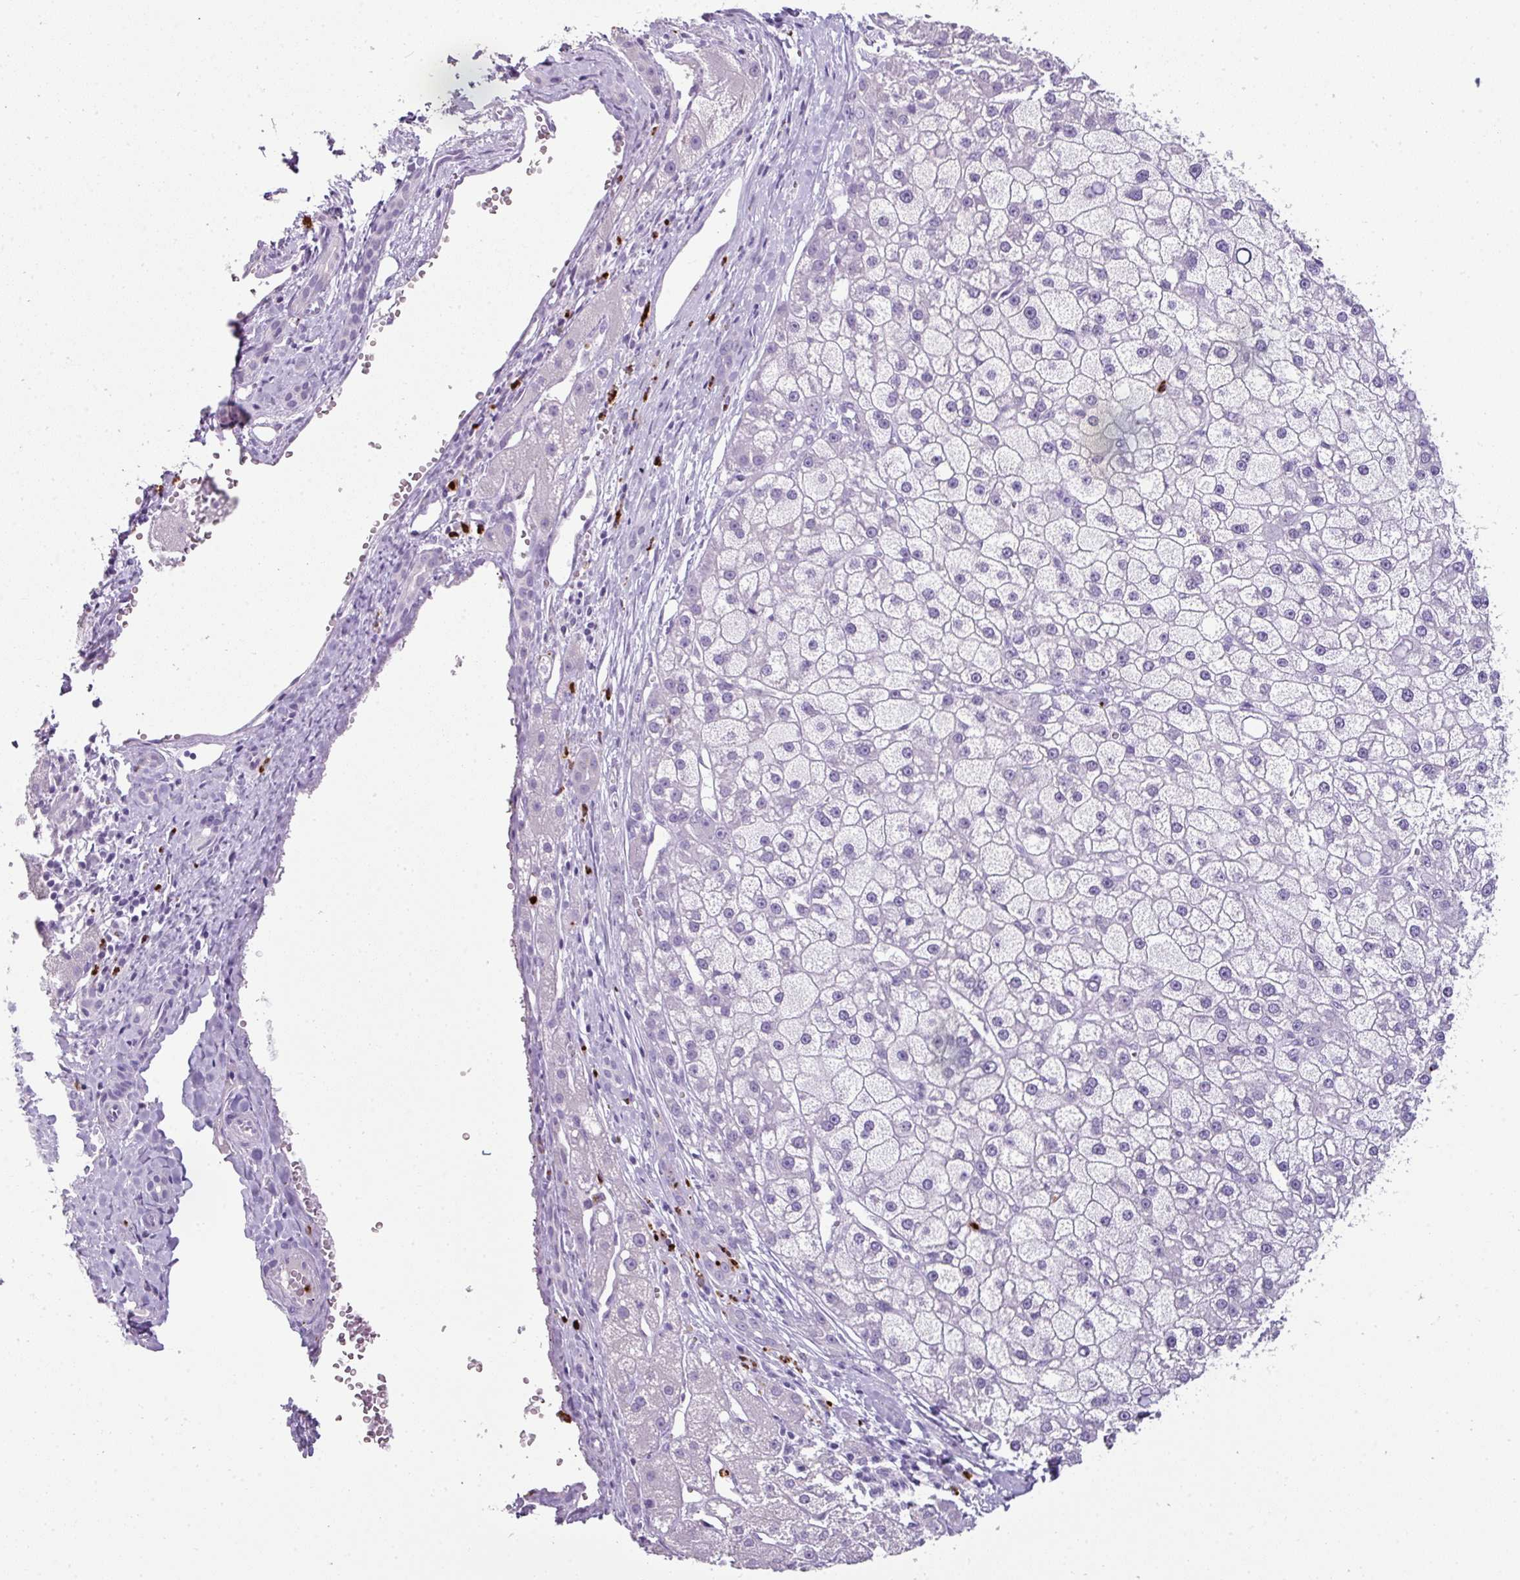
{"staining": {"intensity": "negative", "quantity": "none", "location": "none"}, "tissue": "liver cancer", "cell_type": "Tumor cells", "image_type": "cancer", "snomed": [{"axis": "morphology", "description": "Carcinoma, Hepatocellular, NOS"}, {"axis": "topography", "description": "Liver"}], "caption": "Immunohistochemistry micrograph of neoplastic tissue: human liver cancer (hepatocellular carcinoma) stained with DAB (3,3'-diaminobenzidine) demonstrates no significant protein positivity in tumor cells.", "gene": "CTSG", "patient": {"sex": "male", "age": 67}}